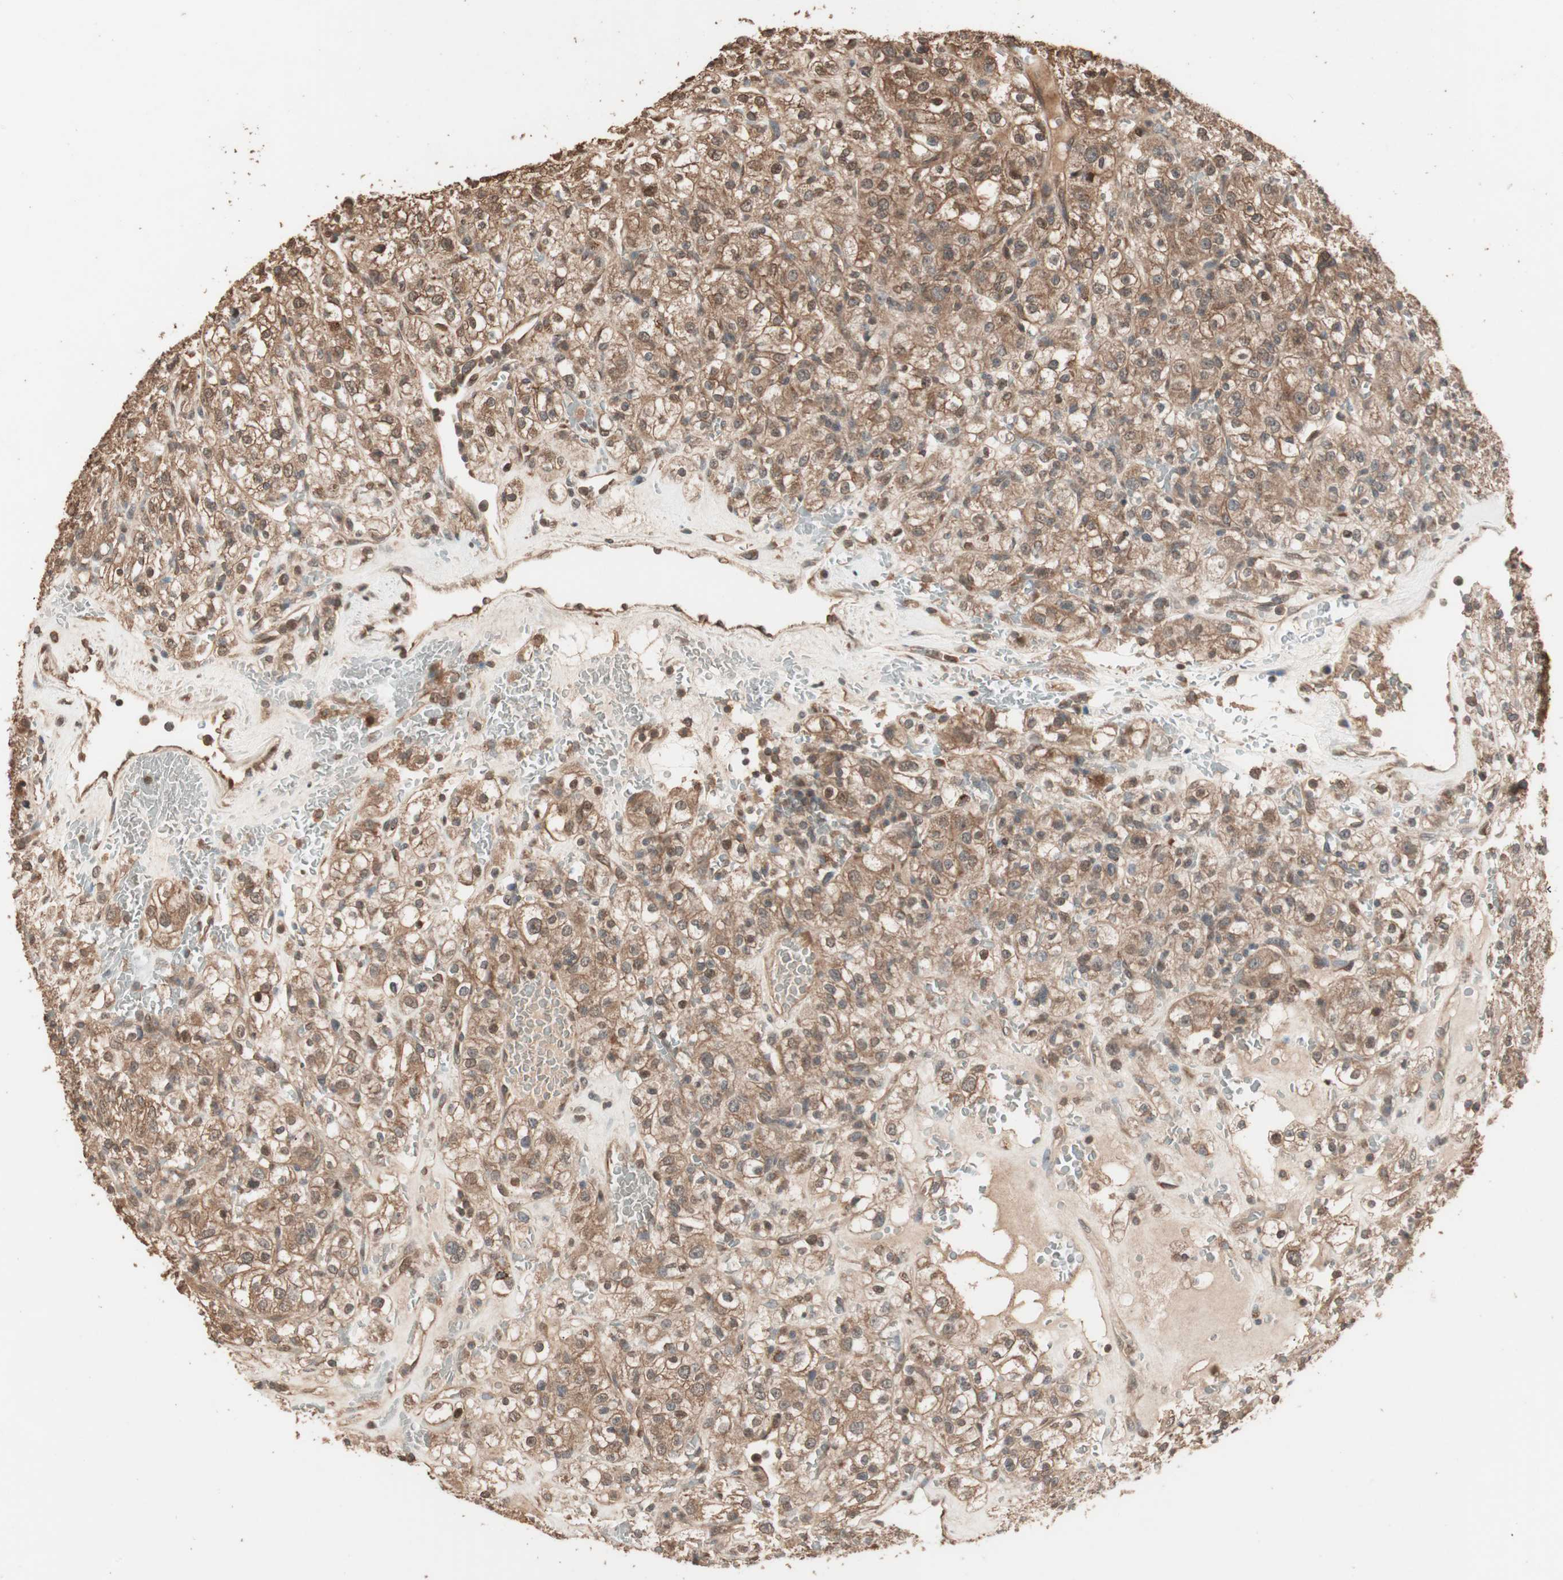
{"staining": {"intensity": "moderate", "quantity": ">75%", "location": "cytoplasmic/membranous,nuclear"}, "tissue": "renal cancer", "cell_type": "Tumor cells", "image_type": "cancer", "snomed": [{"axis": "morphology", "description": "Normal tissue, NOS"}, {"axis": "morphology", "description": "Adenocarcinoma, NOS"}, {"axis": "topography", "description": "Kidney"}], "caption": "Immunohistochemical staining of renal cancer (adenocarcinoma) exhibits medium levels of moderate cytoplasmic/membranous and nuclear expression in about >75% of tumor cells.", "gene": "USP20", "patient": {"sex": "female", "age": 72}}